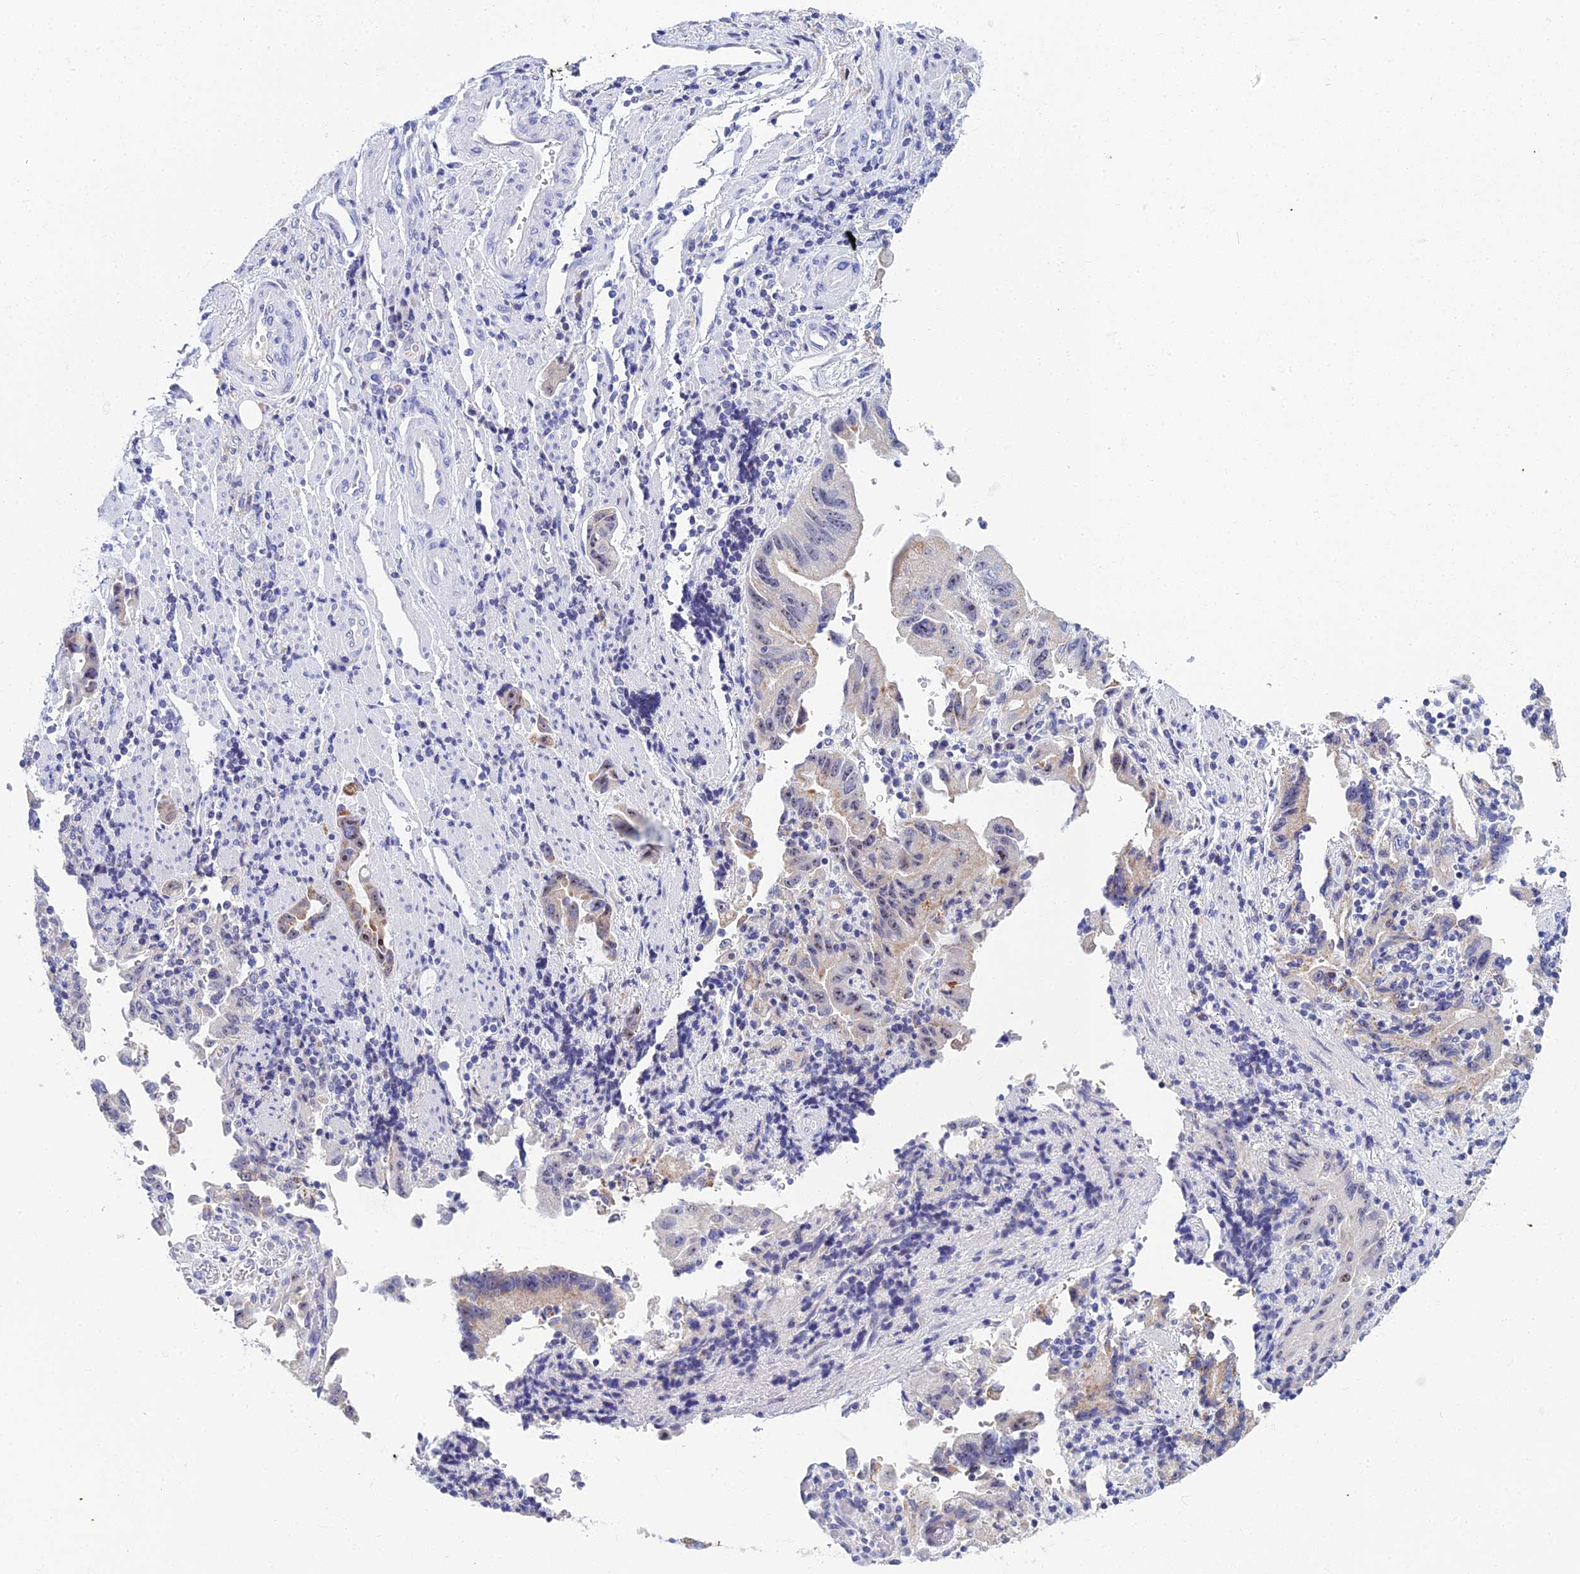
{"staining": {"intensity": "moderate", "quantity": "<25%", "location": "cytoplasmic/membranous,nuclear"}, "tissue": "stomach cancer", "cell_type": "Tumor cells", "image_type": "cancer", "snomed": [{"axis": "morphology", "description": "Adenocarcinoma, NOS"}, {"axis": "topography", "description": "Stomach"}], "caption": "Stomach cancer (adenocarcinoma) stained for a protein demonstrates moderate cytoplasmic/membranous and nuclear positivity in tumor cells.", "gene": "PLPP4", "patient": {"sex": "male", "age": 62}}